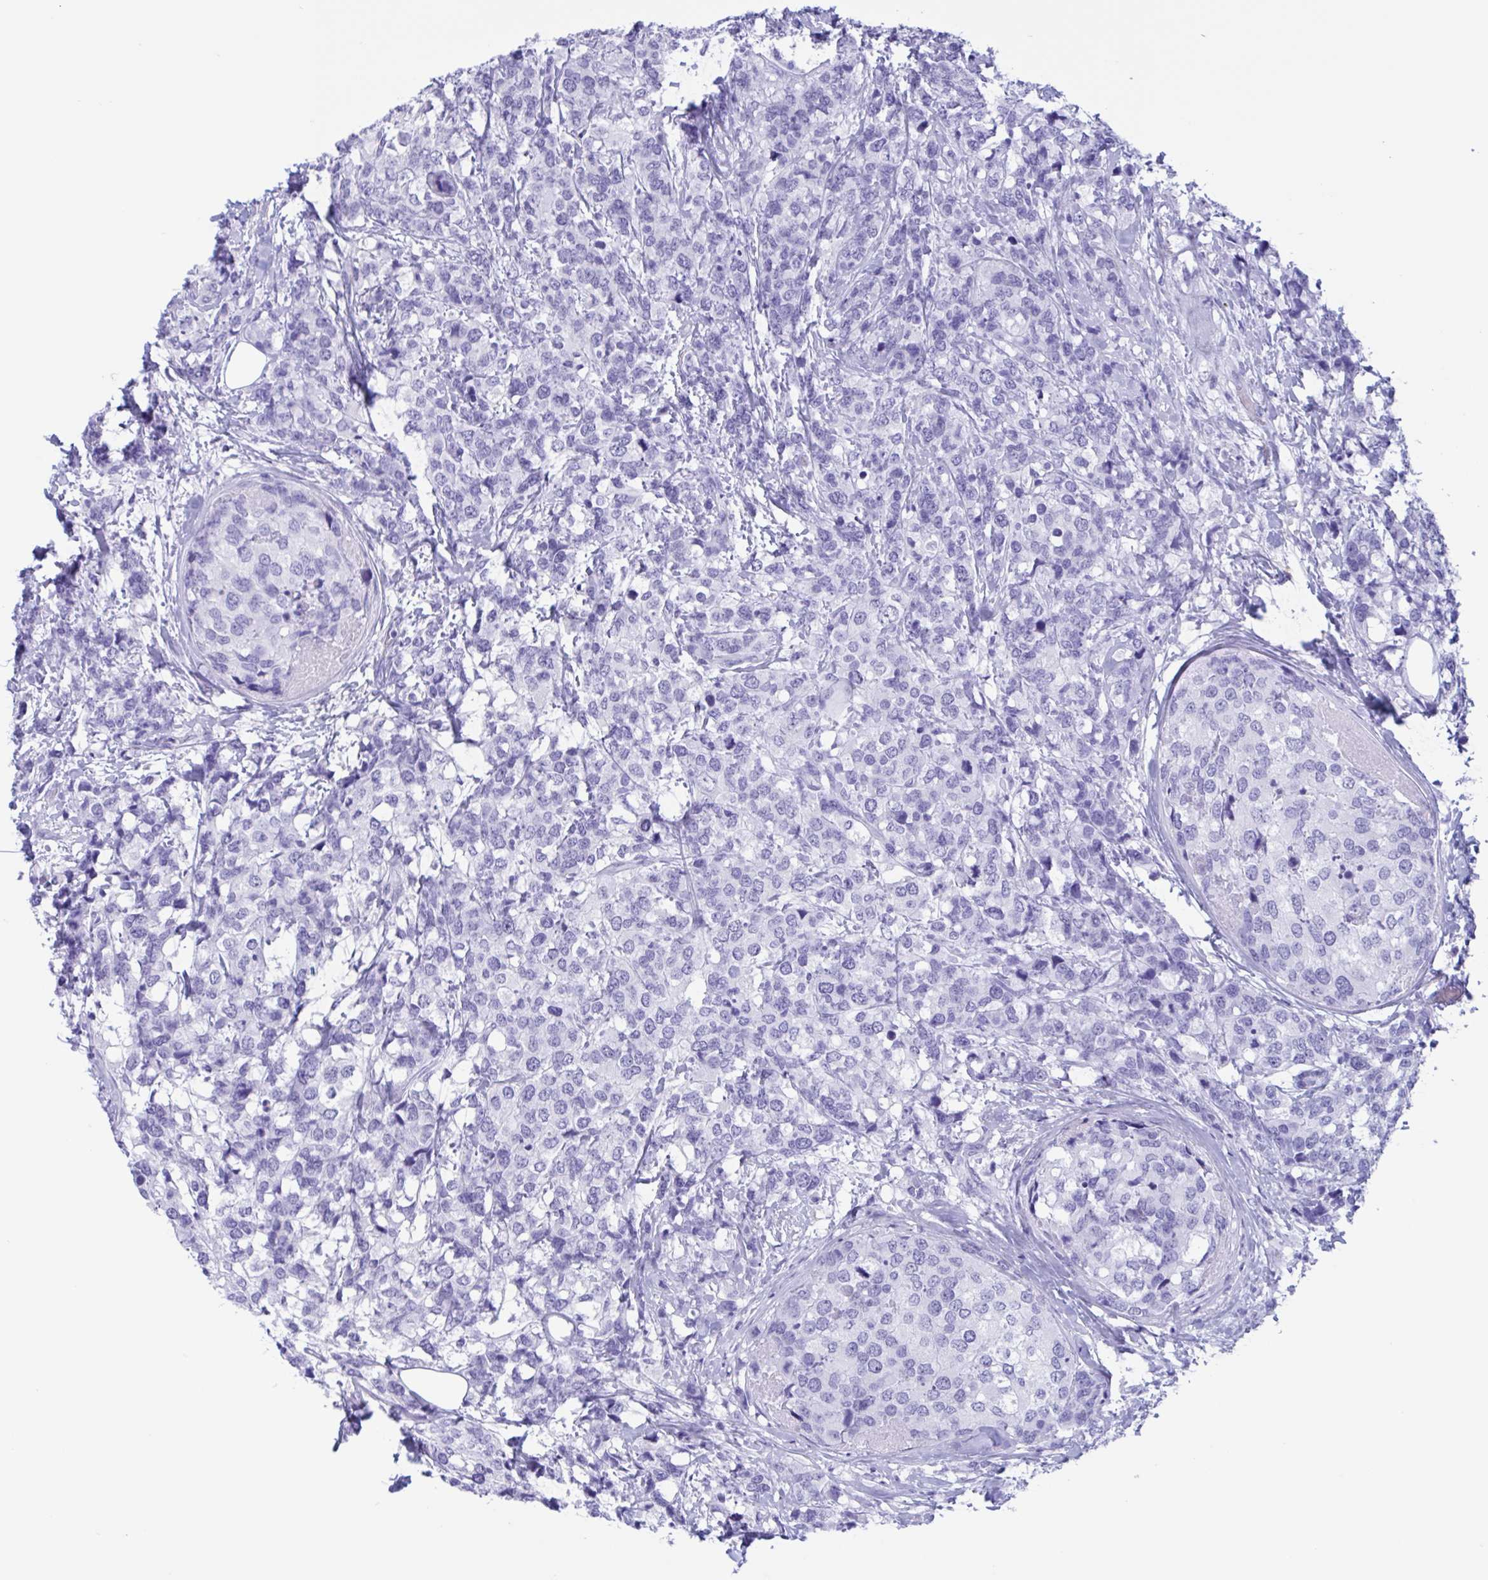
{"staining": {"intensity": "negative", "quantity": "none", "location": "none"}, "tissue": "breast cancer", "cell_type": "Tumor cells", "image_type": "cancer", "snomed": [{"axis": "morphology", "description": "Lobular carcinoma"}, {"axis": "topography", "description": "Breast"}], "caption": "IHC photomicrograph of neoplastic tissue: human breast cancer (lobular carcinoma) stained with DAB exhibits no significant protein staining in tumor cells. (Brightfield microscopy of DAB (3,3'-diaminobenzidine) immunohistochemistry at high magnification).", "gene": "ZNF850", "patient": {"sex": "female", "age": 59}}